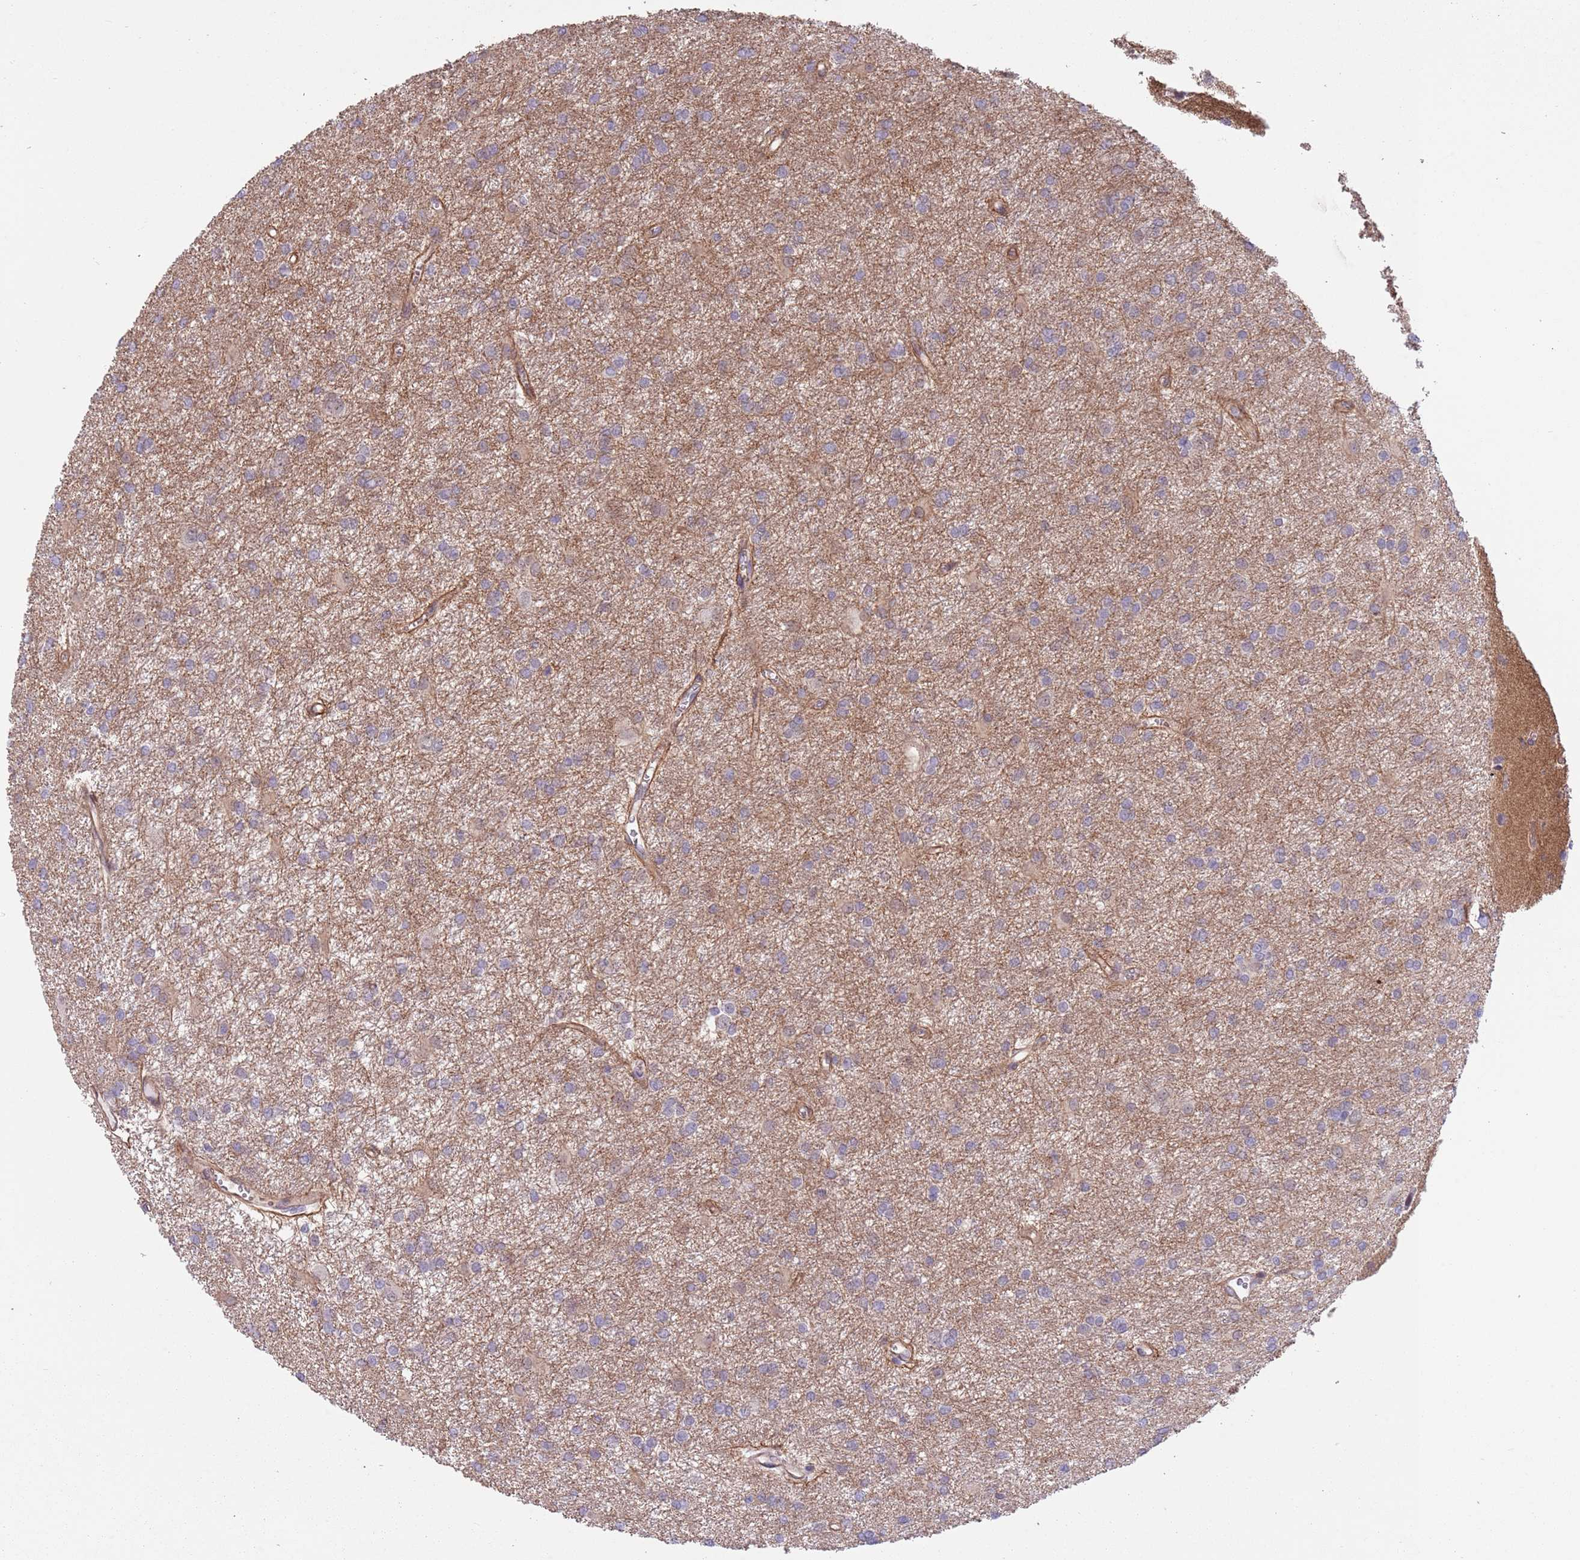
{"staining": {"intensity": "weak", "quantity": "25%-75%", "location": "cytoplasmic/membranous"}, "tissue": "glioma", "cell_type": "Tumor cells", "image_type": "cancer", "snomed": [{"axis": "morphology", "description": "Glioma, malignant, High grade"}, {"axis": "topography", "description": "Brain"}], "caption": "This is a histology image of IHC staining of high-grade glioma (malignant), which shows weak expression in the cytoplasmic/membranous of tumor cells.", "gene": "CREBZF", "patient": {"sex": "female", "age": 50}}